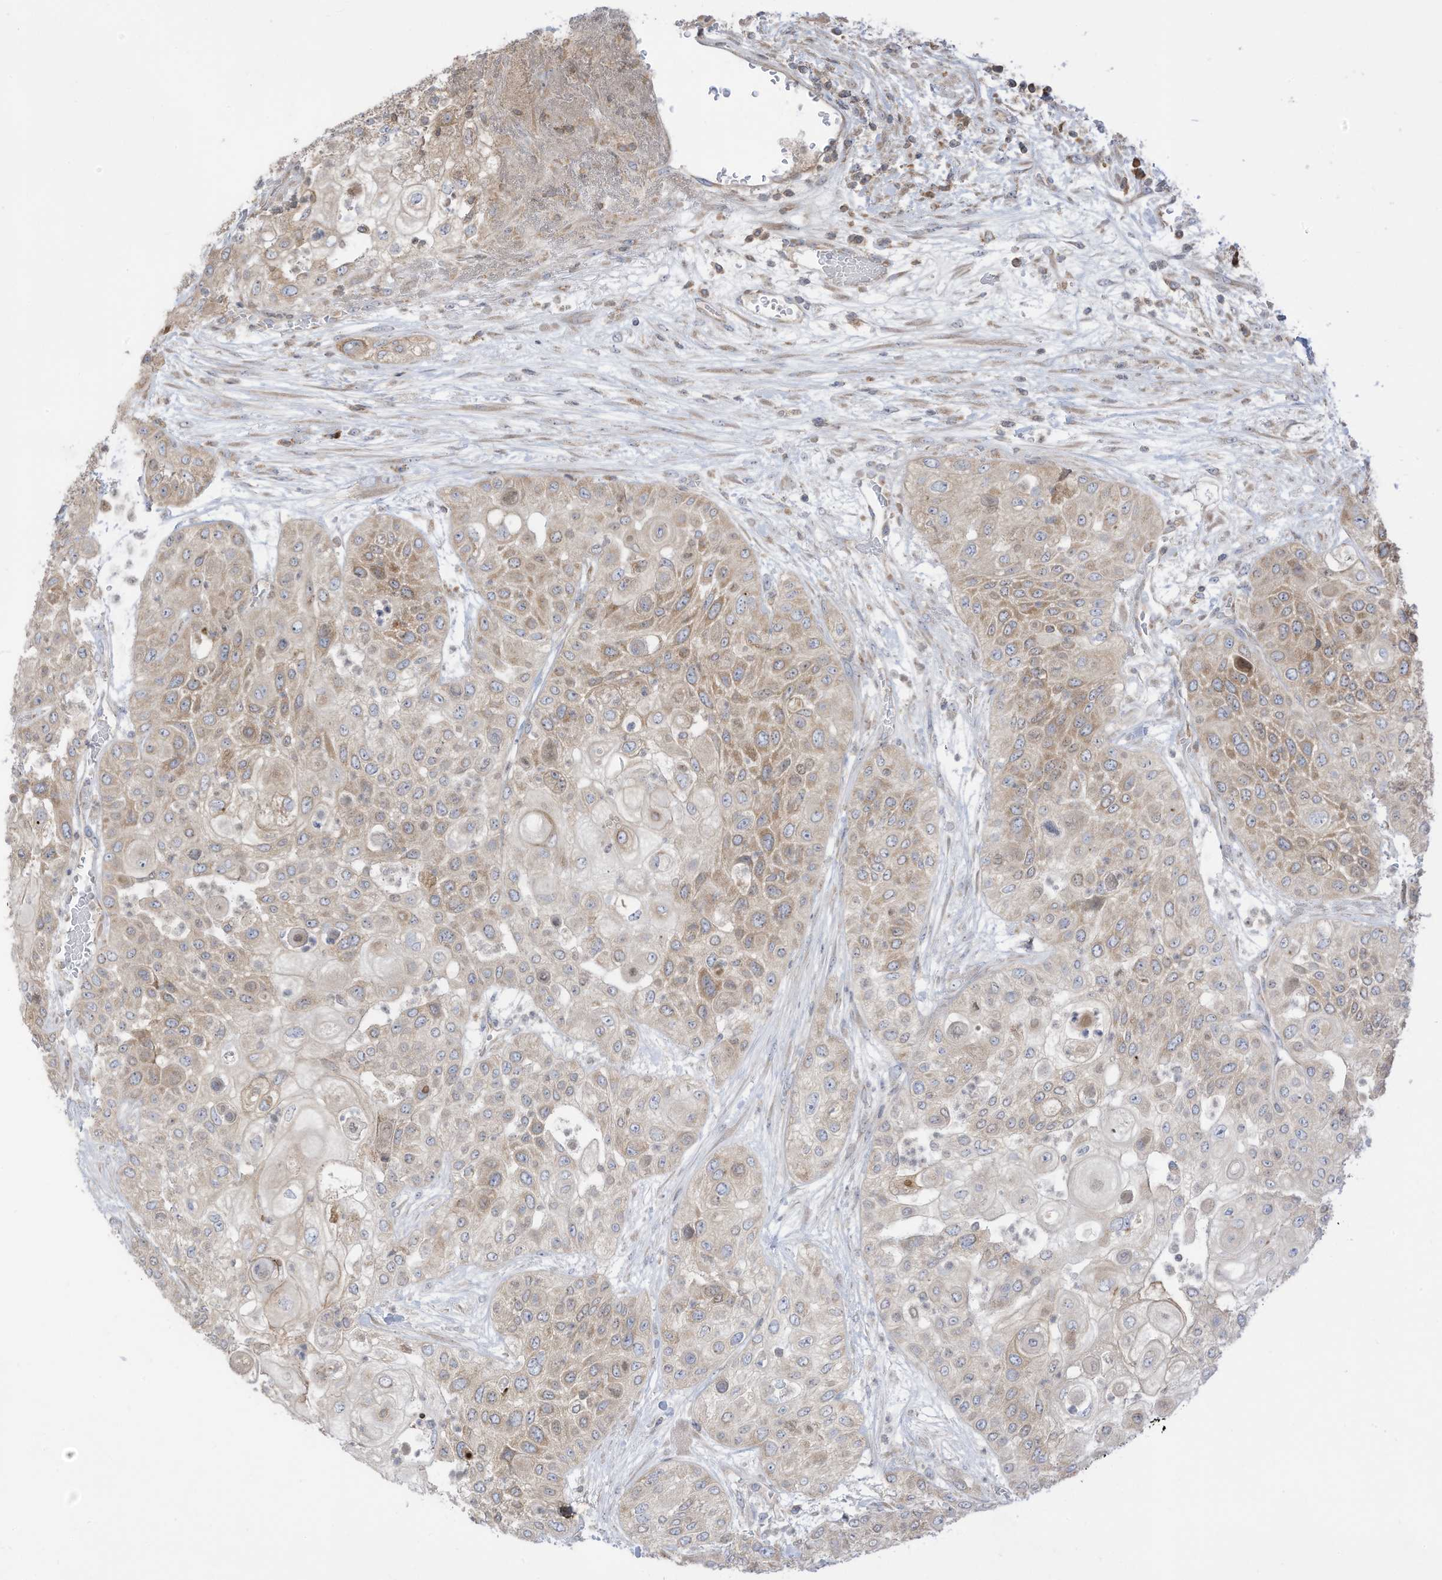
{"staining": {"intensity": "moderate", "quantity": "25%-75%", "location": "cytoplasmic/membranous"}, "tissue": "urothelial cancer", "cell_type": "Tumor cells", "image_type": "cancer", "snomed": [{"axis": "morphology", "description": "Urothelial carcinoma, High grade"}, {"axis": "topography", "description": "Urinary bladder"}], "caption": "Immunohistochemistry micrograph of neoplastic tissue: high-grade urothelial carcinoma stained using IHC reveals medium levels of moderate protein expression localized specifically in the cytoplasmic/membranous of tumor cells, appearing as a cytoplasmic/membranous brown color.", "gene": "CGAS", "patient": {"sex": "female", "age": 79}}